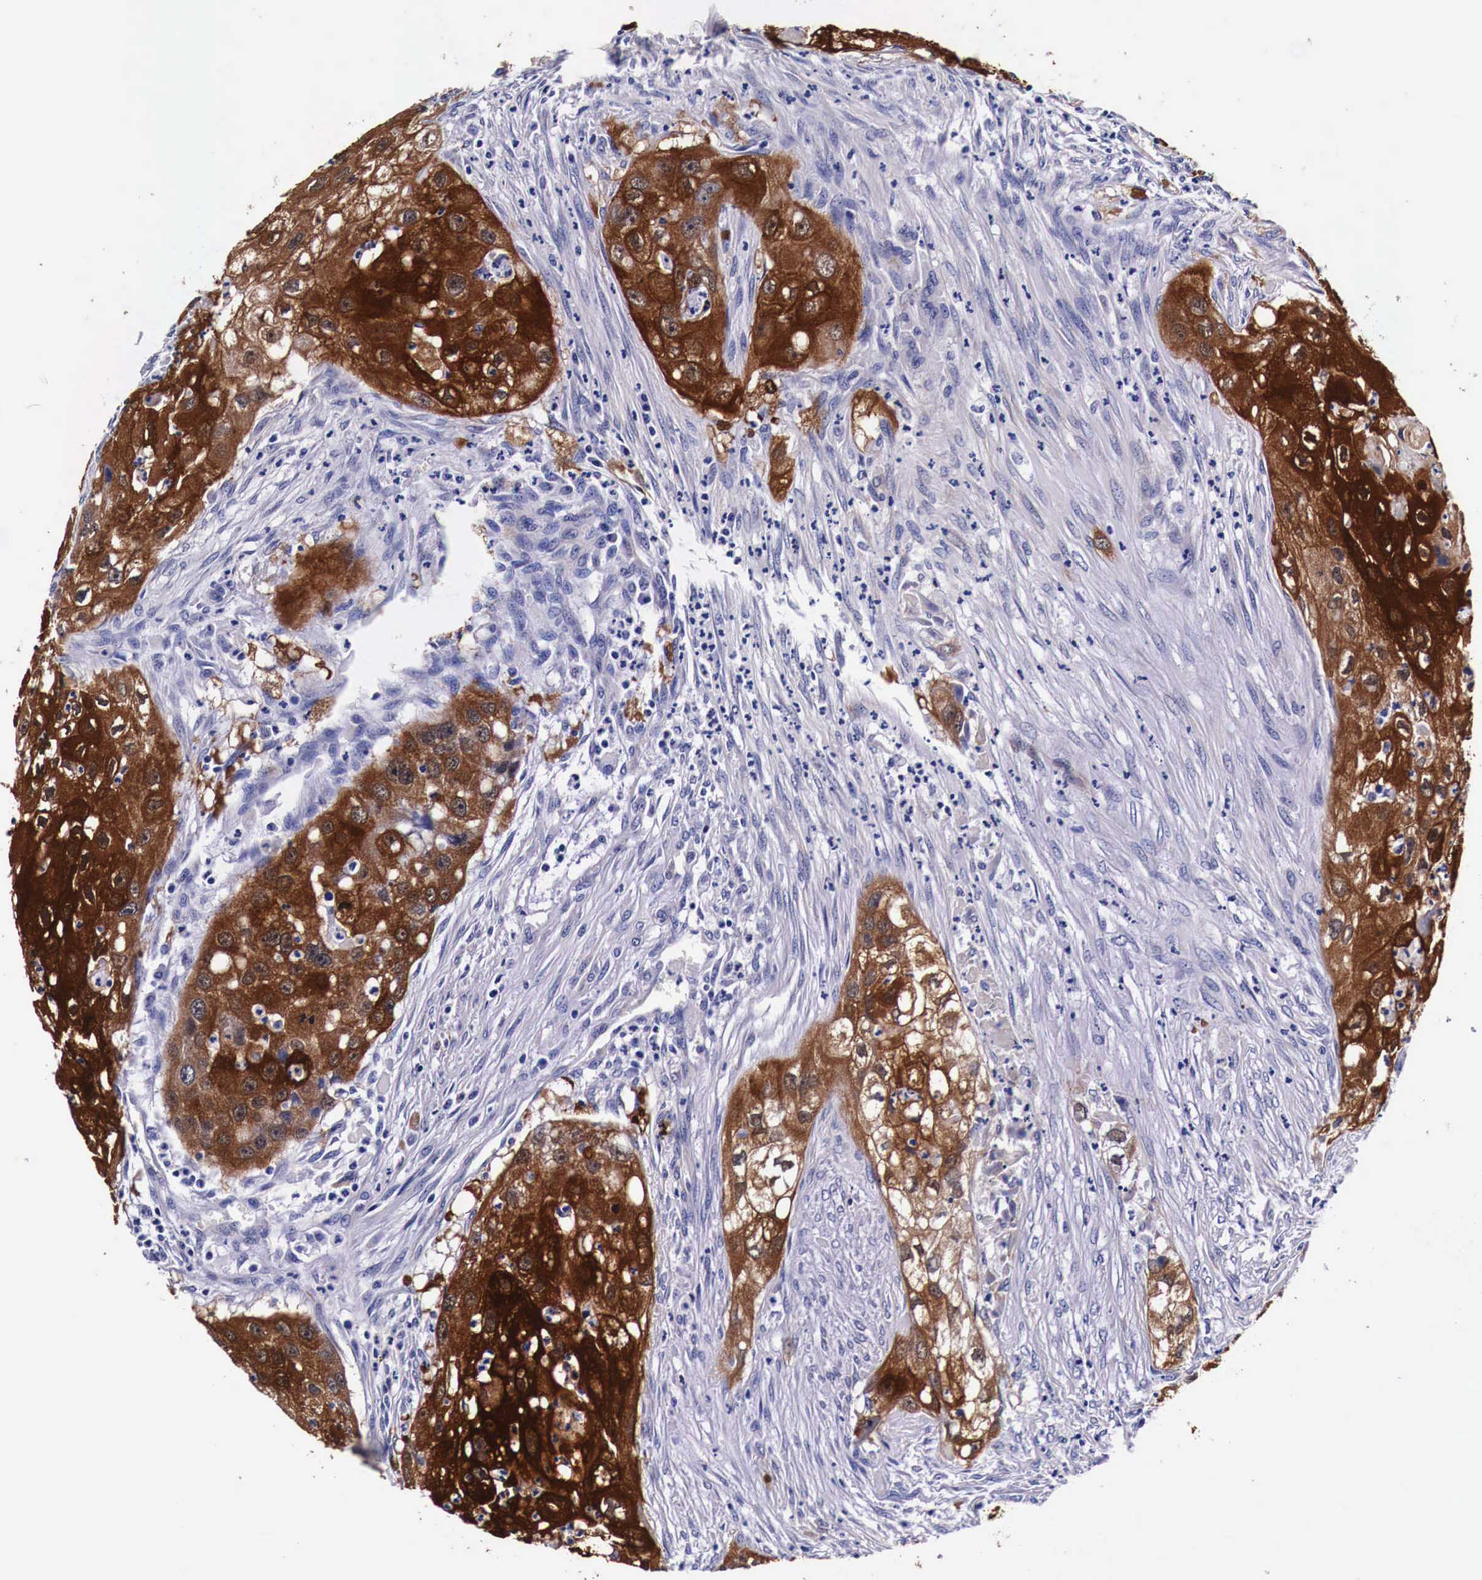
{"staining": {"intensity": "strong", "quantity": ">75%", "location": "cytoplasmic/membranous"}, "tissue": "head and neck cancer", "cell_type": "Tumor cells", "image_type": "cancer", "snomed": [{"axis": "morphology", "description": "Squamous cell carcinoma, NOS"}, {"axis": "topography", "description": "Head-Neck"}], "caption": "Immunohistochemical staining of head and neck squamous cell carcinoma displays high levels of strong cytoplasmic/membranous positivity in about >75% of tumor cells. (Stains: DAB in brown, nuclei in blue, Microscopy: brightfield microscopy at high magnification).", "gene": "HSPB1", "patient": {"sex": "male", "age": 64}}